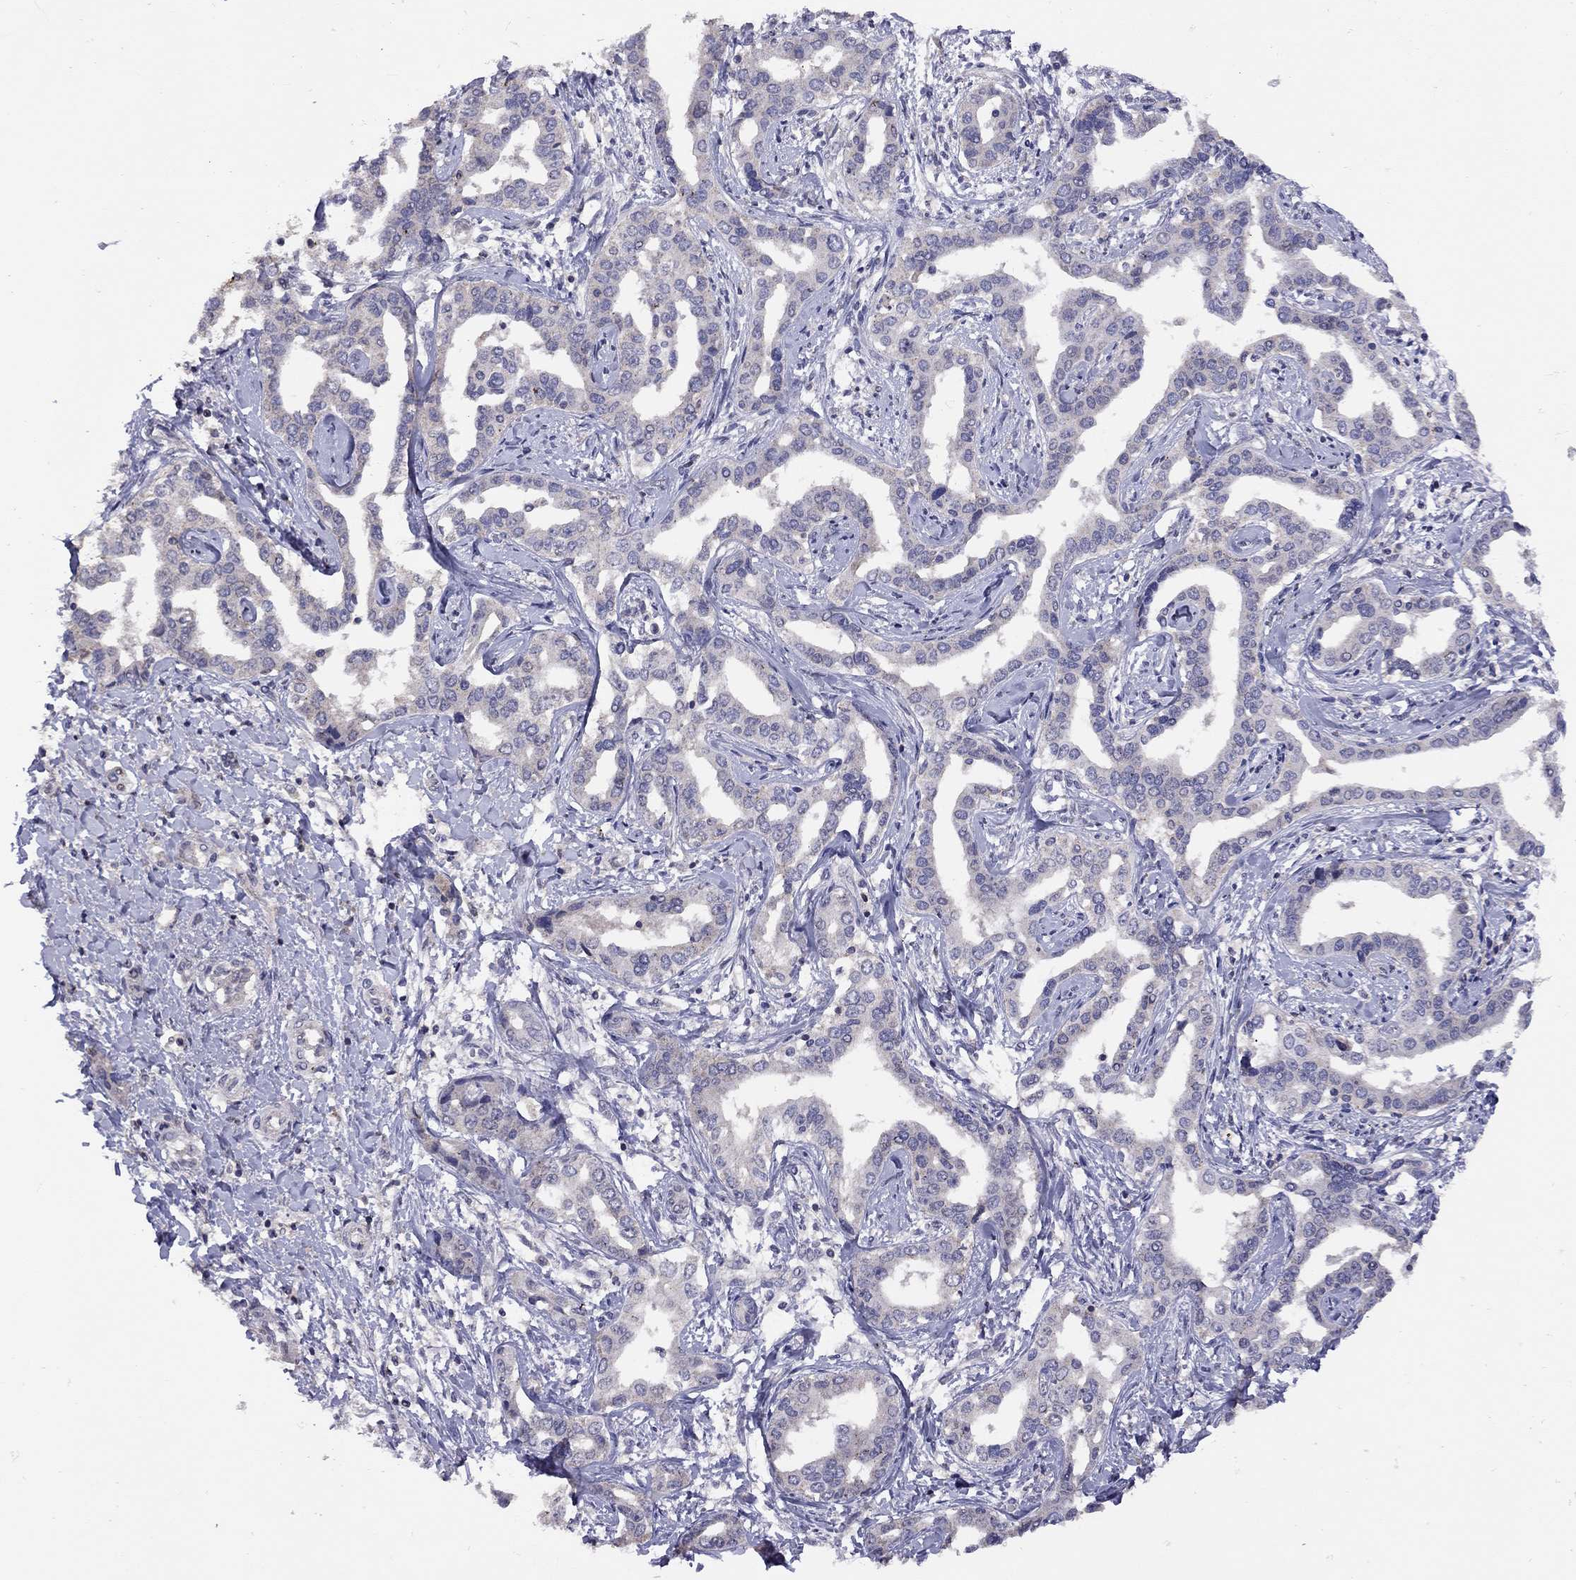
{"staining": {"intensity": "negative", "quantity": "none", "location": "none"}, "tissue": "liver cancer", "cell_type": "Tumor cells", "image_type": "cancer", "snomed": [{"axis": "morphology", "description": "Cholangiocarcinoma"}, {"axis": "topography", "description": "Liver"}], "caption": "An IHC histopathology image of liver cancer is shown. There is no staining in tumor cells of liver cancer.", "gene": "RTP5", "patient": {"sex": "male", "age": 59}}